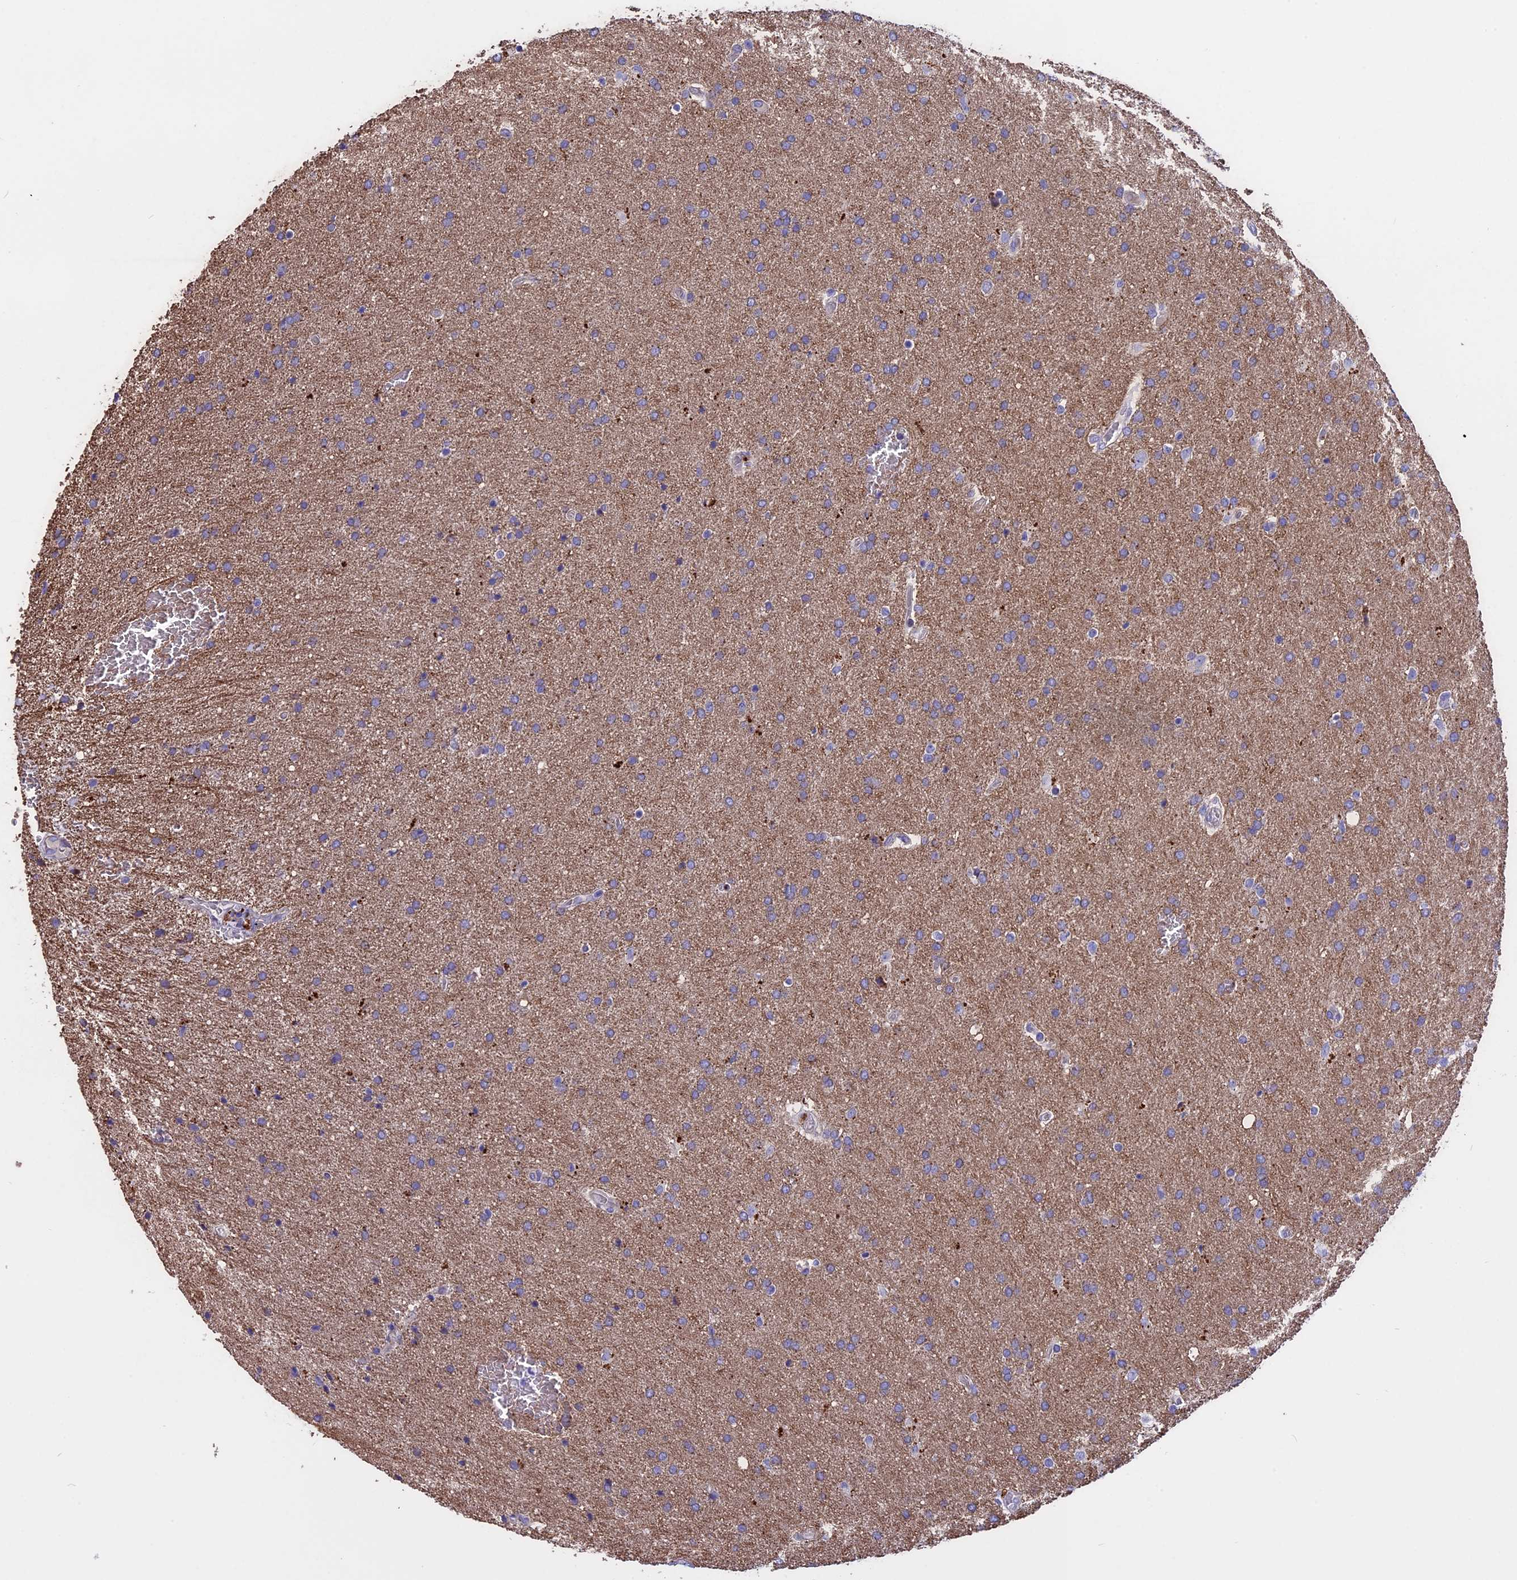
{"staining": {"intensity": "weak", "quantity": ">75%", "location": "cytoplasmic/membranous"}, "tissue": "glioma", "cell_type": "Tumor cells", "image_type": "cancer", "snomed": [{"axis": "morphology", "description": "Glioma, malignant, Low grade"}, {"axis": "topography", "description": "Brain"}], "caption": "Brown immunohistochemical staining in glioma exhibits weak cytoplasmic/membranous expression in approximately >75% of tumor cells. The protein is stained brown, and the nuclei are stained in blue (DAB (3,3'-diaminobenzidine) IHC with brightfield microscopy, high magnification).", "gene": "TMEM138", "patient": {"sex": "female", "age": 32}}